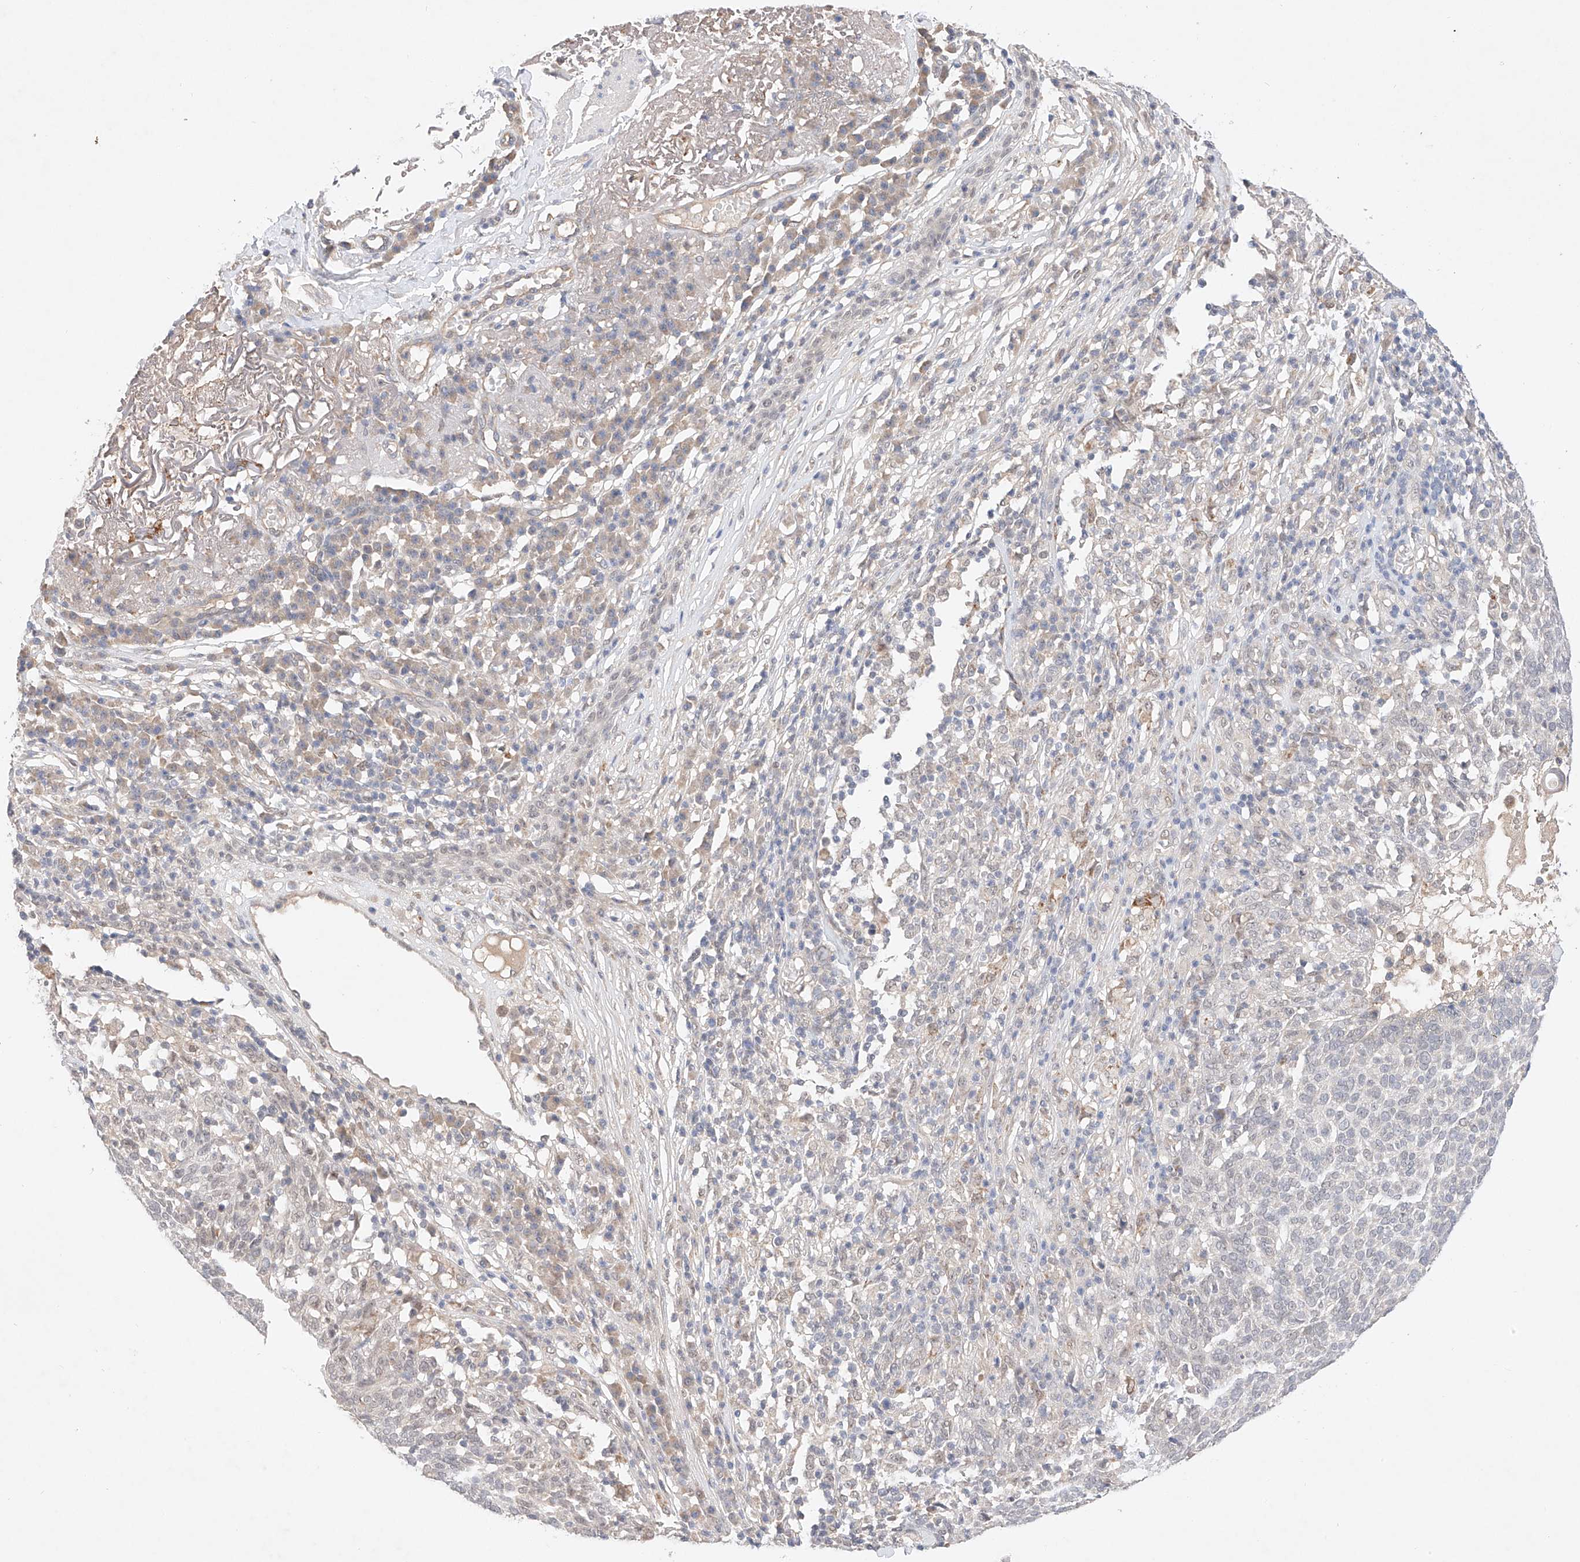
{"staining": {"intensity": "negative", "quantity": "none", "location": "none"}, "tissue": "skin cancer", "cell_type": "Tumor cells", "image_type": "cancer", "snomed": [{"axis": "morphology", "description": "Squamous cell carcinoma, NOS"}, {"axis": "topography", "description": "Skin"}], "caption": "Image shows no protein positivity in tumor cells of skin squamous cell carcinoma tissue.", "gene": "IL22RA2", "patient": {"sex": "female", "age": 90}}